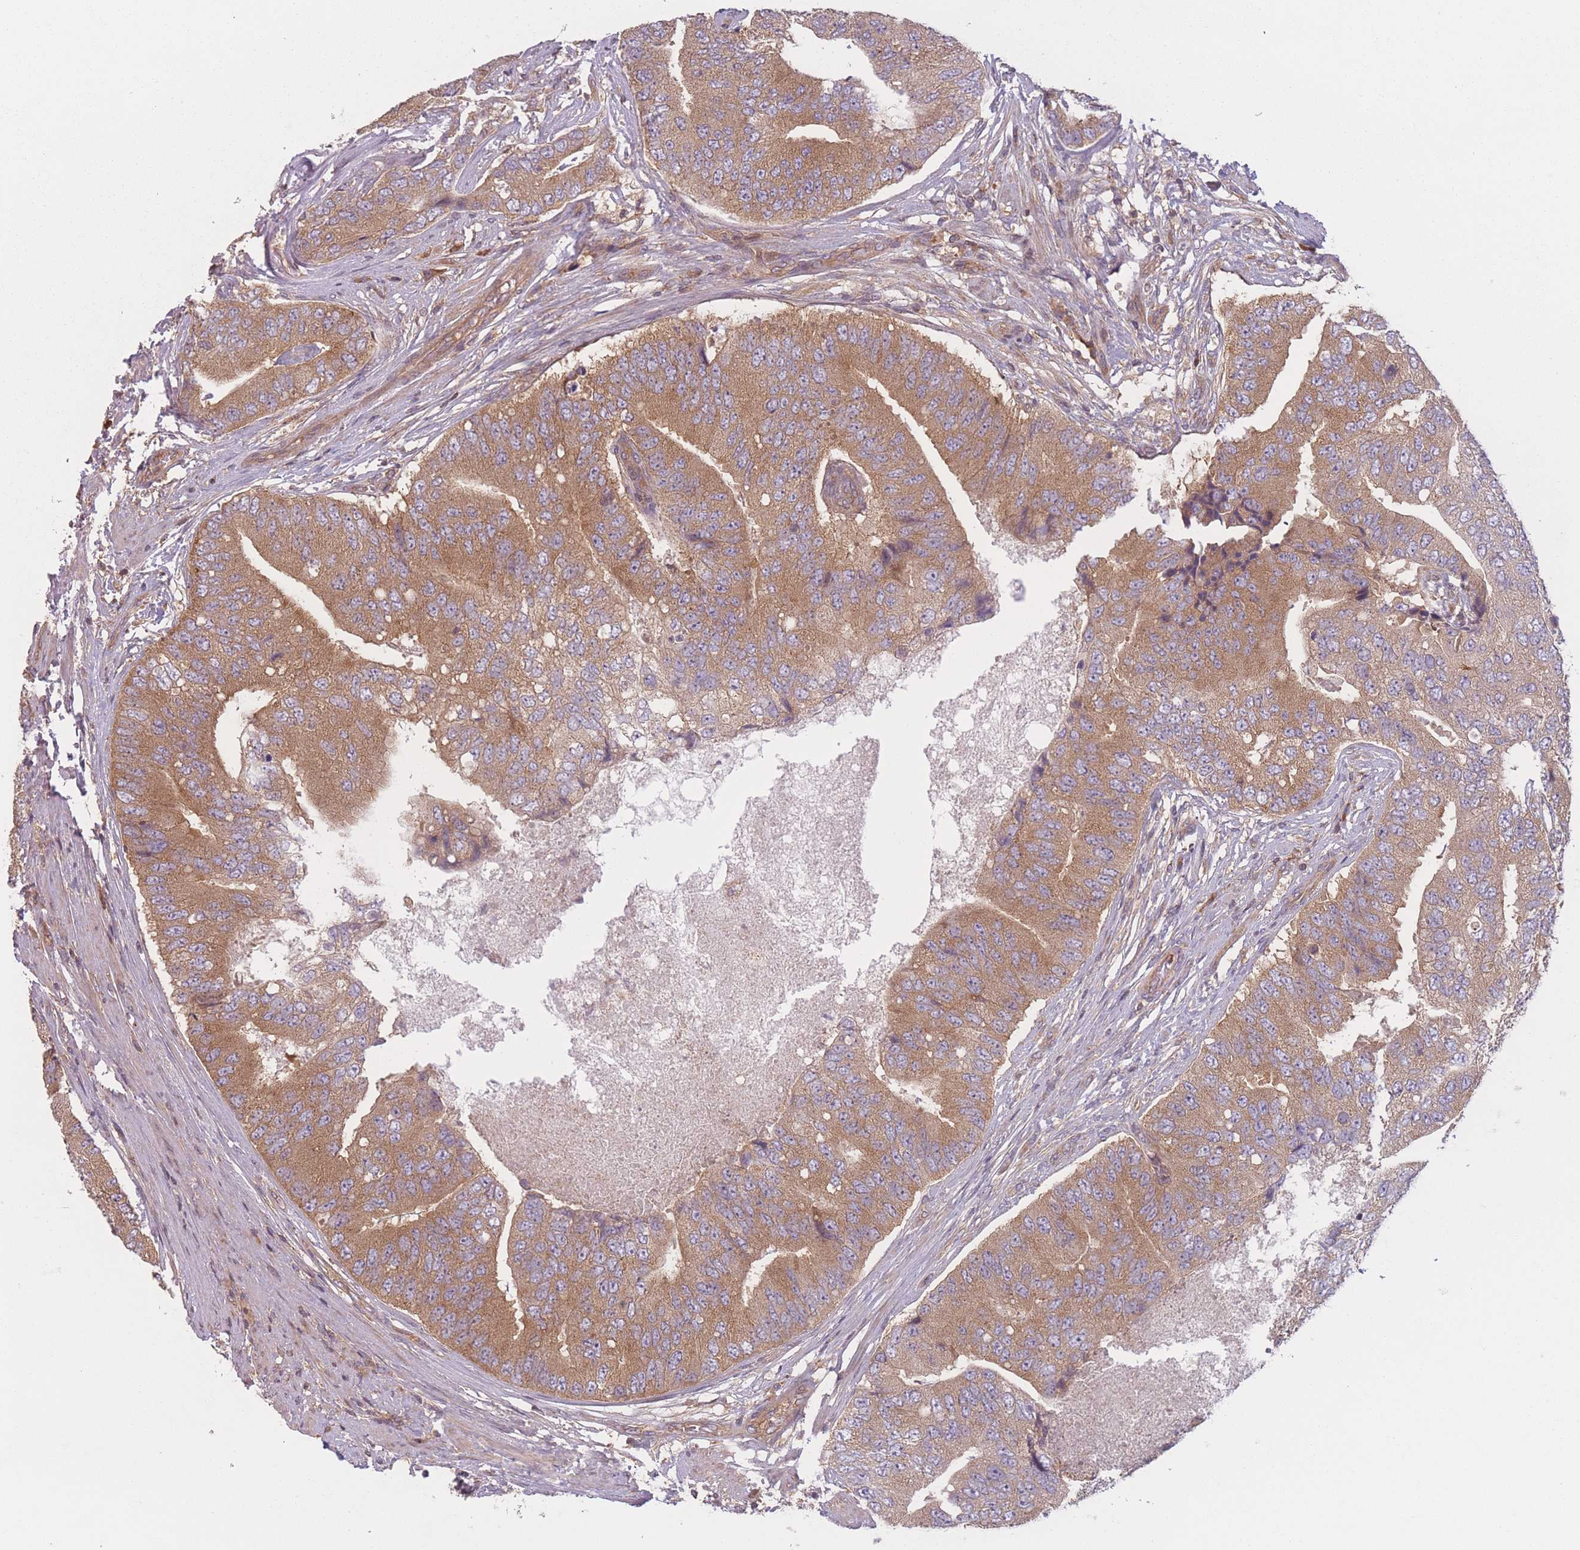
{"staining": {"intensity": "moderate", "quantity": ">75%", "location": "cytoplasmic/membranous"}, "tissue": "prostate cancer", "cell_type": "Tumor cells", "image_type": "cancer", "snomed": [{"axis": "morphology", "description": "Adenocarcinoma, High grade"}, {"axis": "topography", "description": "Prostate"}], "caption": "Brown immunohistochemical staining in human prostate cancer (adenocarcinoma (high-grade)) reveals moderate cytoplasmic/membranous positivity in about >75% of tumor cells.", "gene": "WASHC2A", "patient": {"sex": "male", "age": 70}}